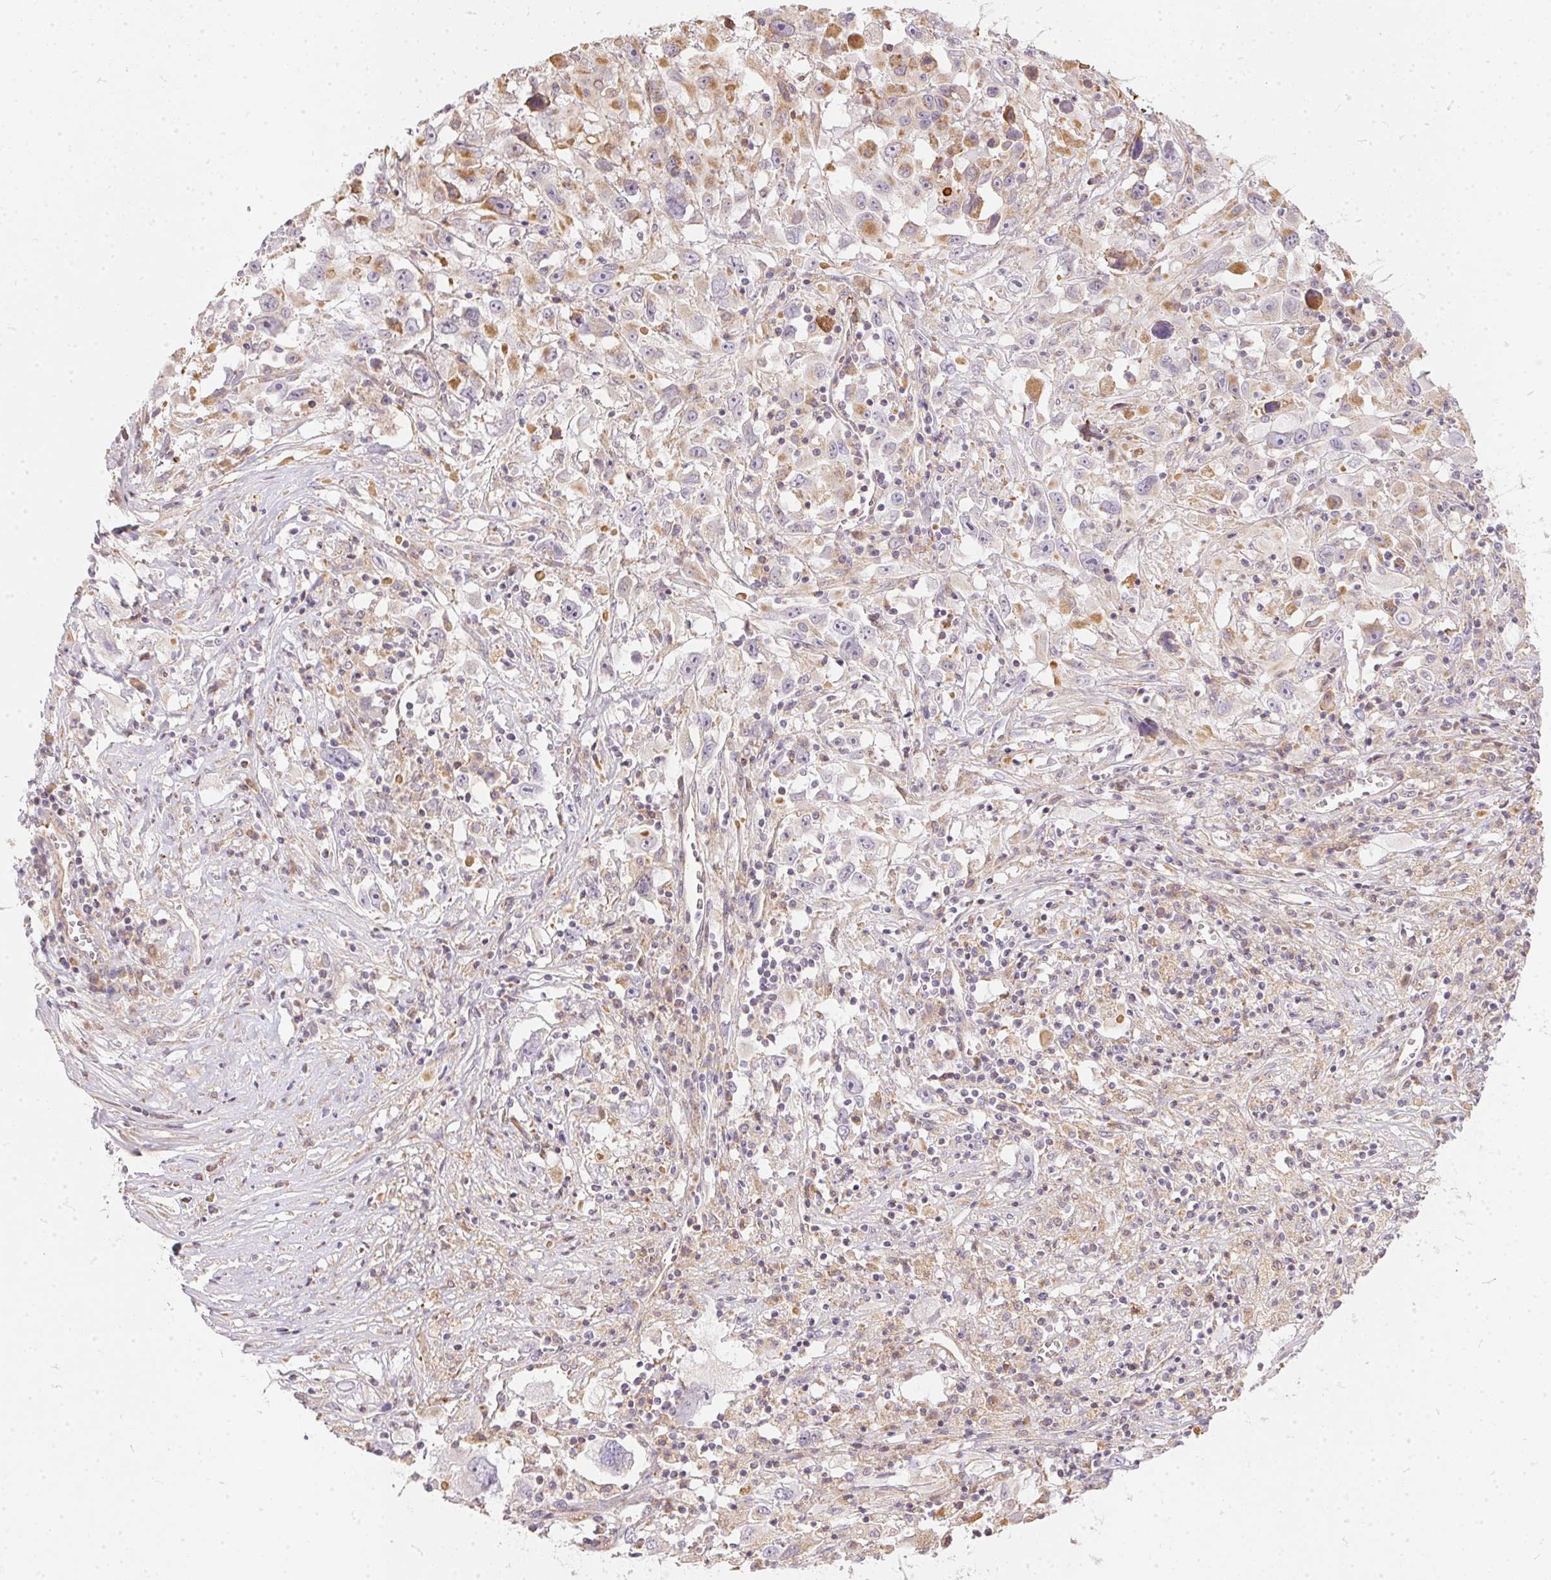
{"staining": {"intensity": "moderate", "quantity": "<25%", "location": "cytoplasmic/membranous"}, "tissue": "melanoma", "cell_type": "Tumor cells", "image_type": "cancer", "snomed": [{"axis": "morphology", "description": "Malignant melanoma, Metastatic site"}, {"axis": "topography", "description": "Soft tissue"}], "caption": "A photomicrograph of human malignant melanoma (metastatic site) stained for a protein demonstrates moderate cytoplasmic/membranous brown staining in tumor cells.", "gene": "VWA5B2", "patient": {"sex": "male", "age": 50}}